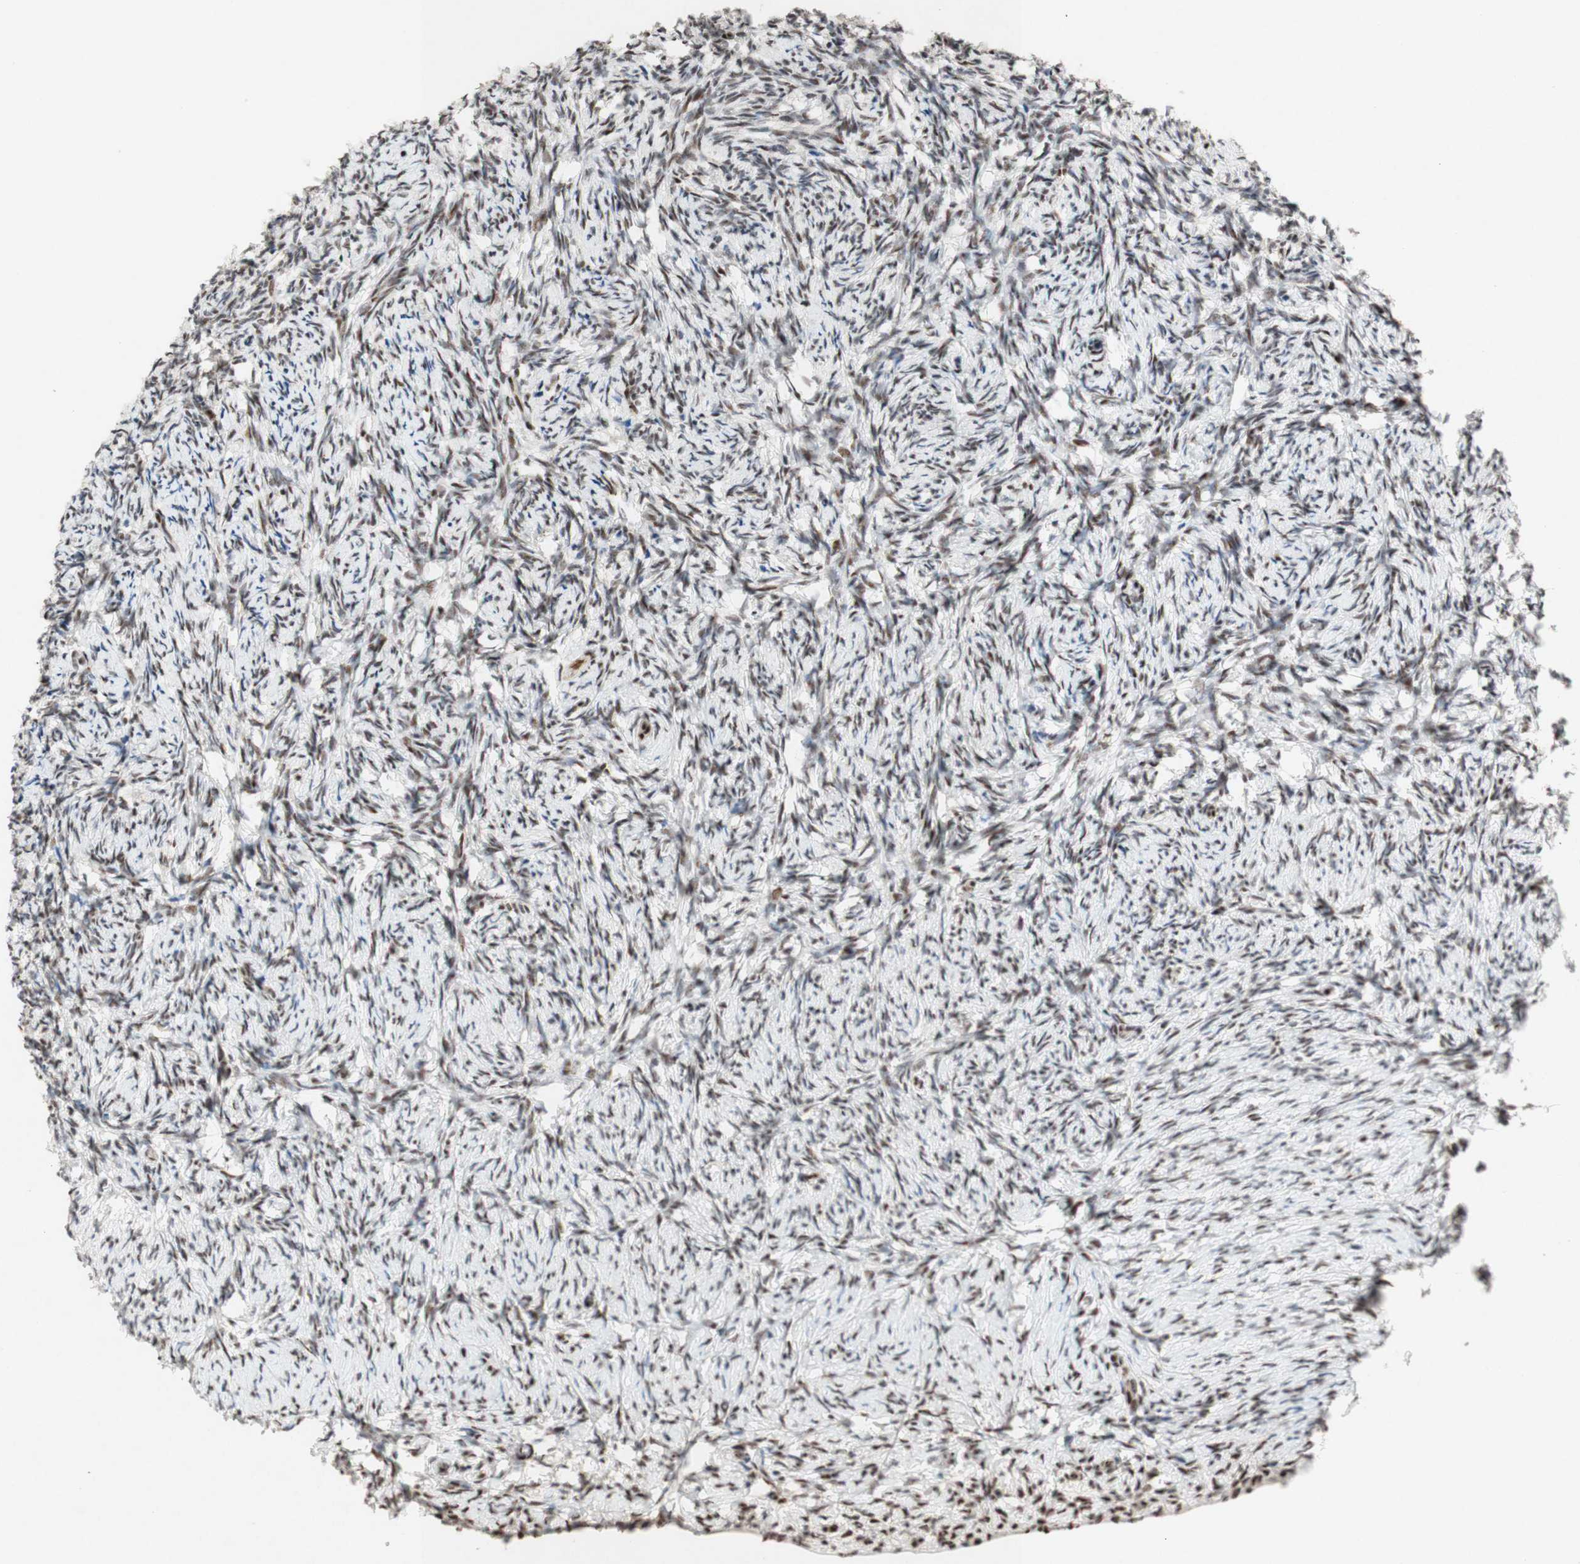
{"staining": {"intensity": "moderate", "quantity": "25%-75%", "location": "nuclear"}, "tissue": "ovary", "cell_type": "Ovarian stroma cells", "image_type": "normal", "snomed": [{"axis": "morphology", "description": "Normal tissue, NOS"}, {"axis": "topography", "description": "Ovary"}], "caption": "An immunohistochemistry photomicrograph of normal tissue is shown. Protein staining in brown labels moderate nuclear positivity in ovary within ovarian stroma cells. The protein of interest is shown in brown color, while the nuclei are stained blue.", "gene": "TLE1", "patient": {"sex": "female", "age": 60}}